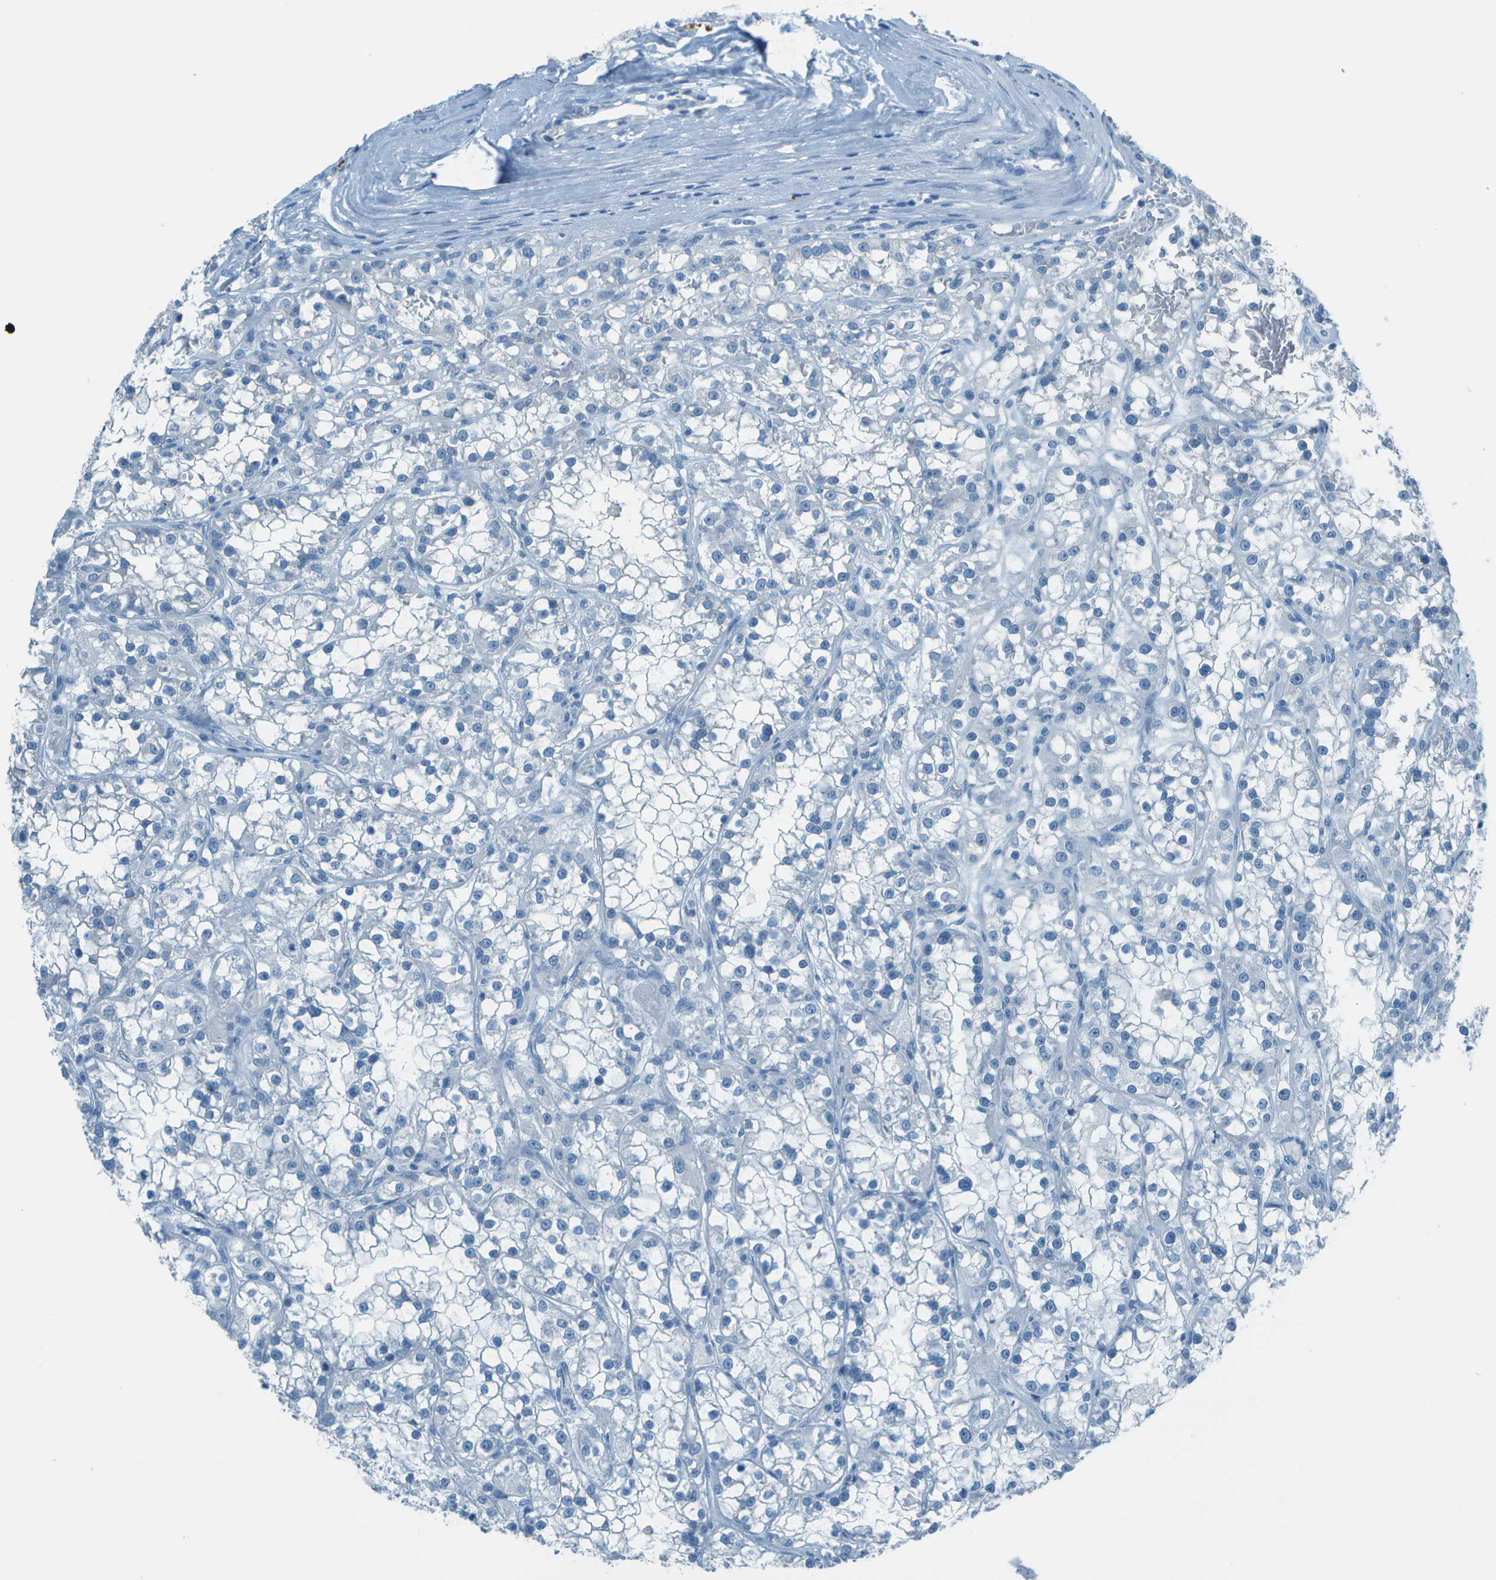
{"staining": {"intensity": "negative", "quantity": "none", "location": "none"}, "tissue": "renal cancer", "cell_type": "Tumor cells", "image_type": "cancer", "snomed": [{"axis": "morphology", "description": "Adenocarcinoma, NOS"}, {"axis": "topography", "description": "Kidney"}], "caption": "The image exhibits no significant staining in tumor cells of renal adenocarcinoma. (Stains: DAB immunohistochemistry with hematoxylin counter stain, Microscopy: brightfield microscopy at high magnification).", "gene": "FGF1", "patient": {"sex": "female", "age": 52}}